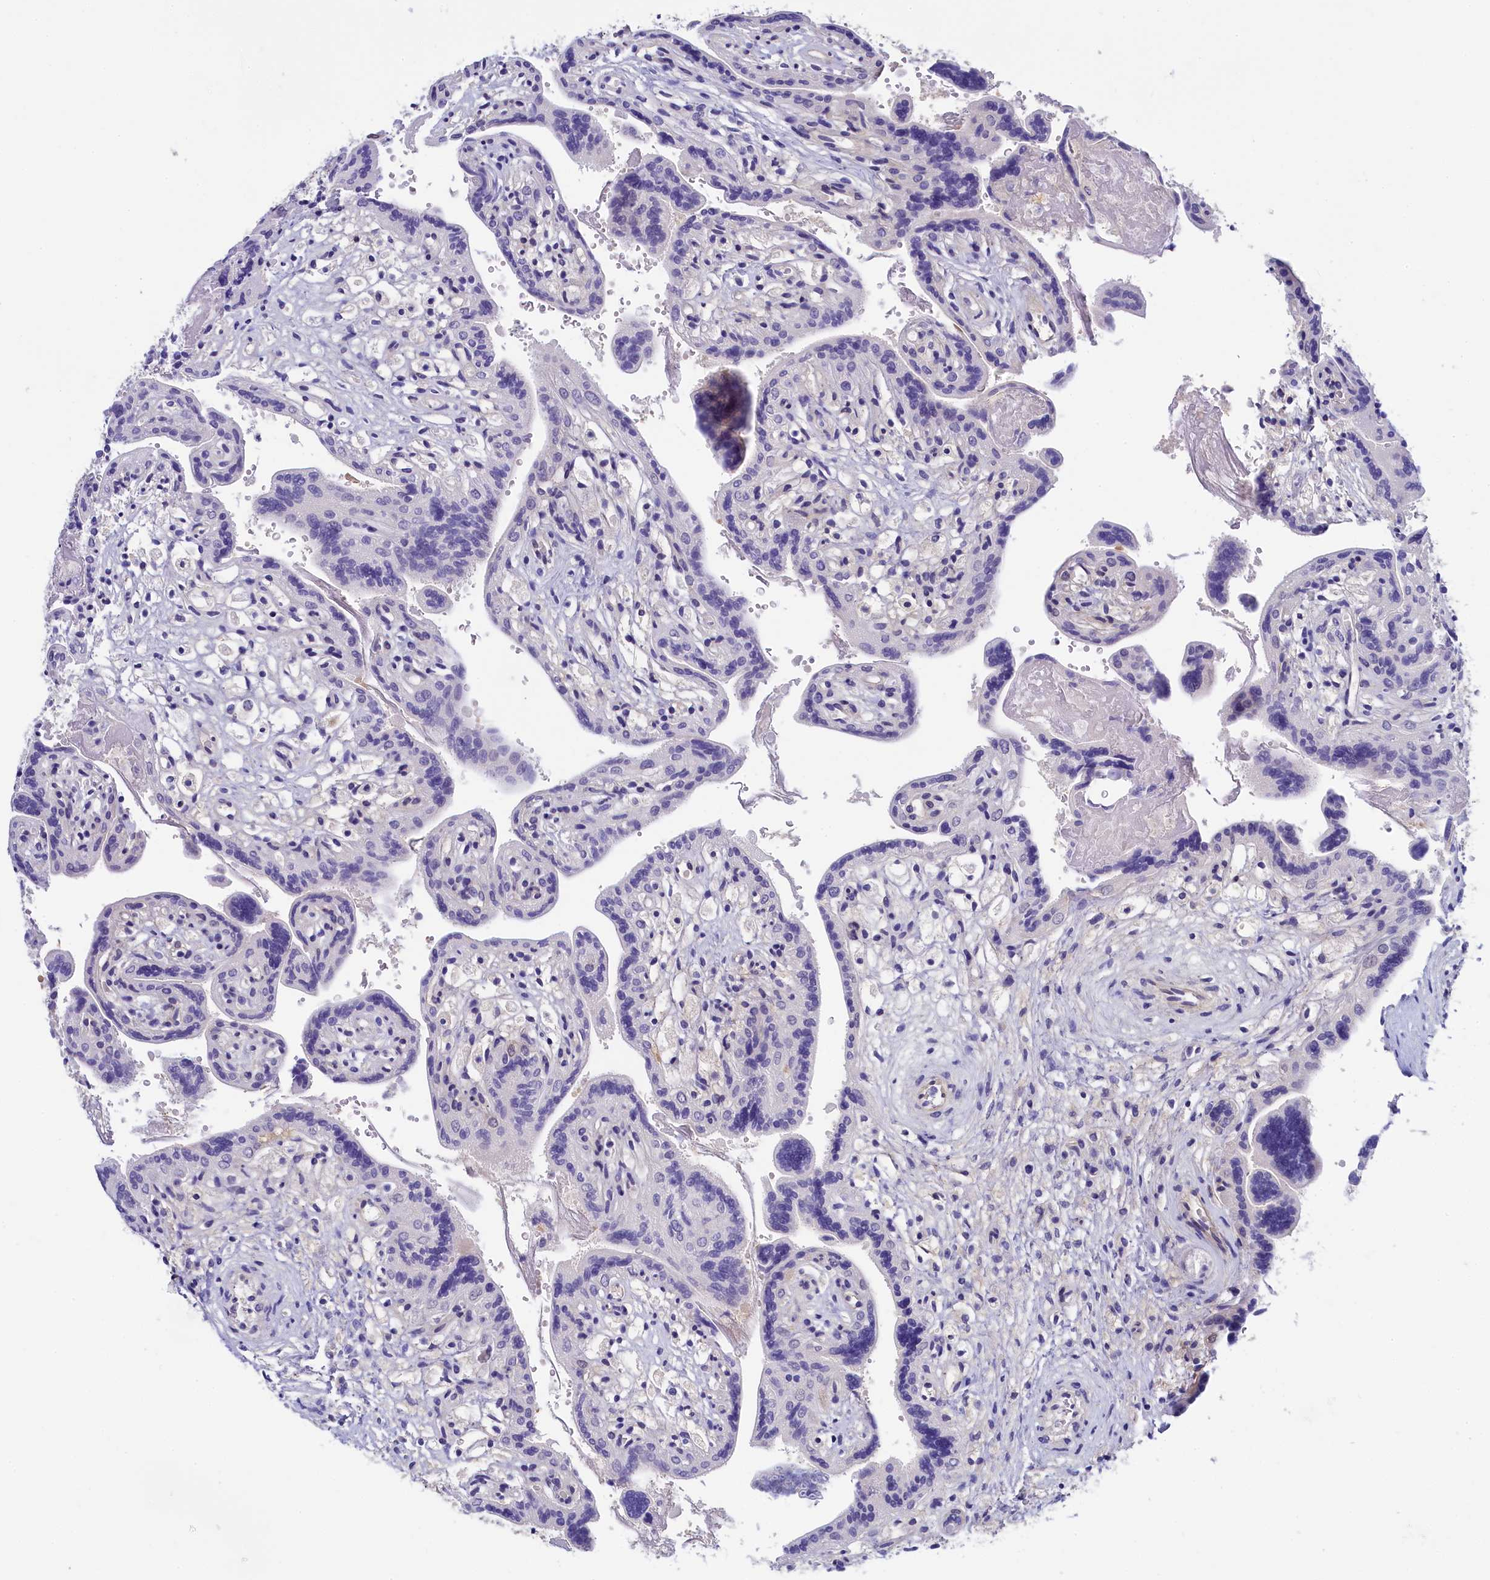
{"staining": {"intensity": "negative", "quantity": "none", "location": "none"}, "tissue": "placenta", "cell_type": "Decidual cells", "image_type": "normal", "snomed": [{"axis": "morphology", "description": "Normal tissue, NOS"}, {"axis": "topography", "description": "Placenta"}], "caption": "High magnification brightfield microscopy of benign placenta stained with DAB (3,3'-diaminobenzidine) (brown) and counterstained with hematoxylin (blue): decidual cells show no significant positivity.", "gene": "C11orf54", "patient": {"sex": "female", "age": 37}}